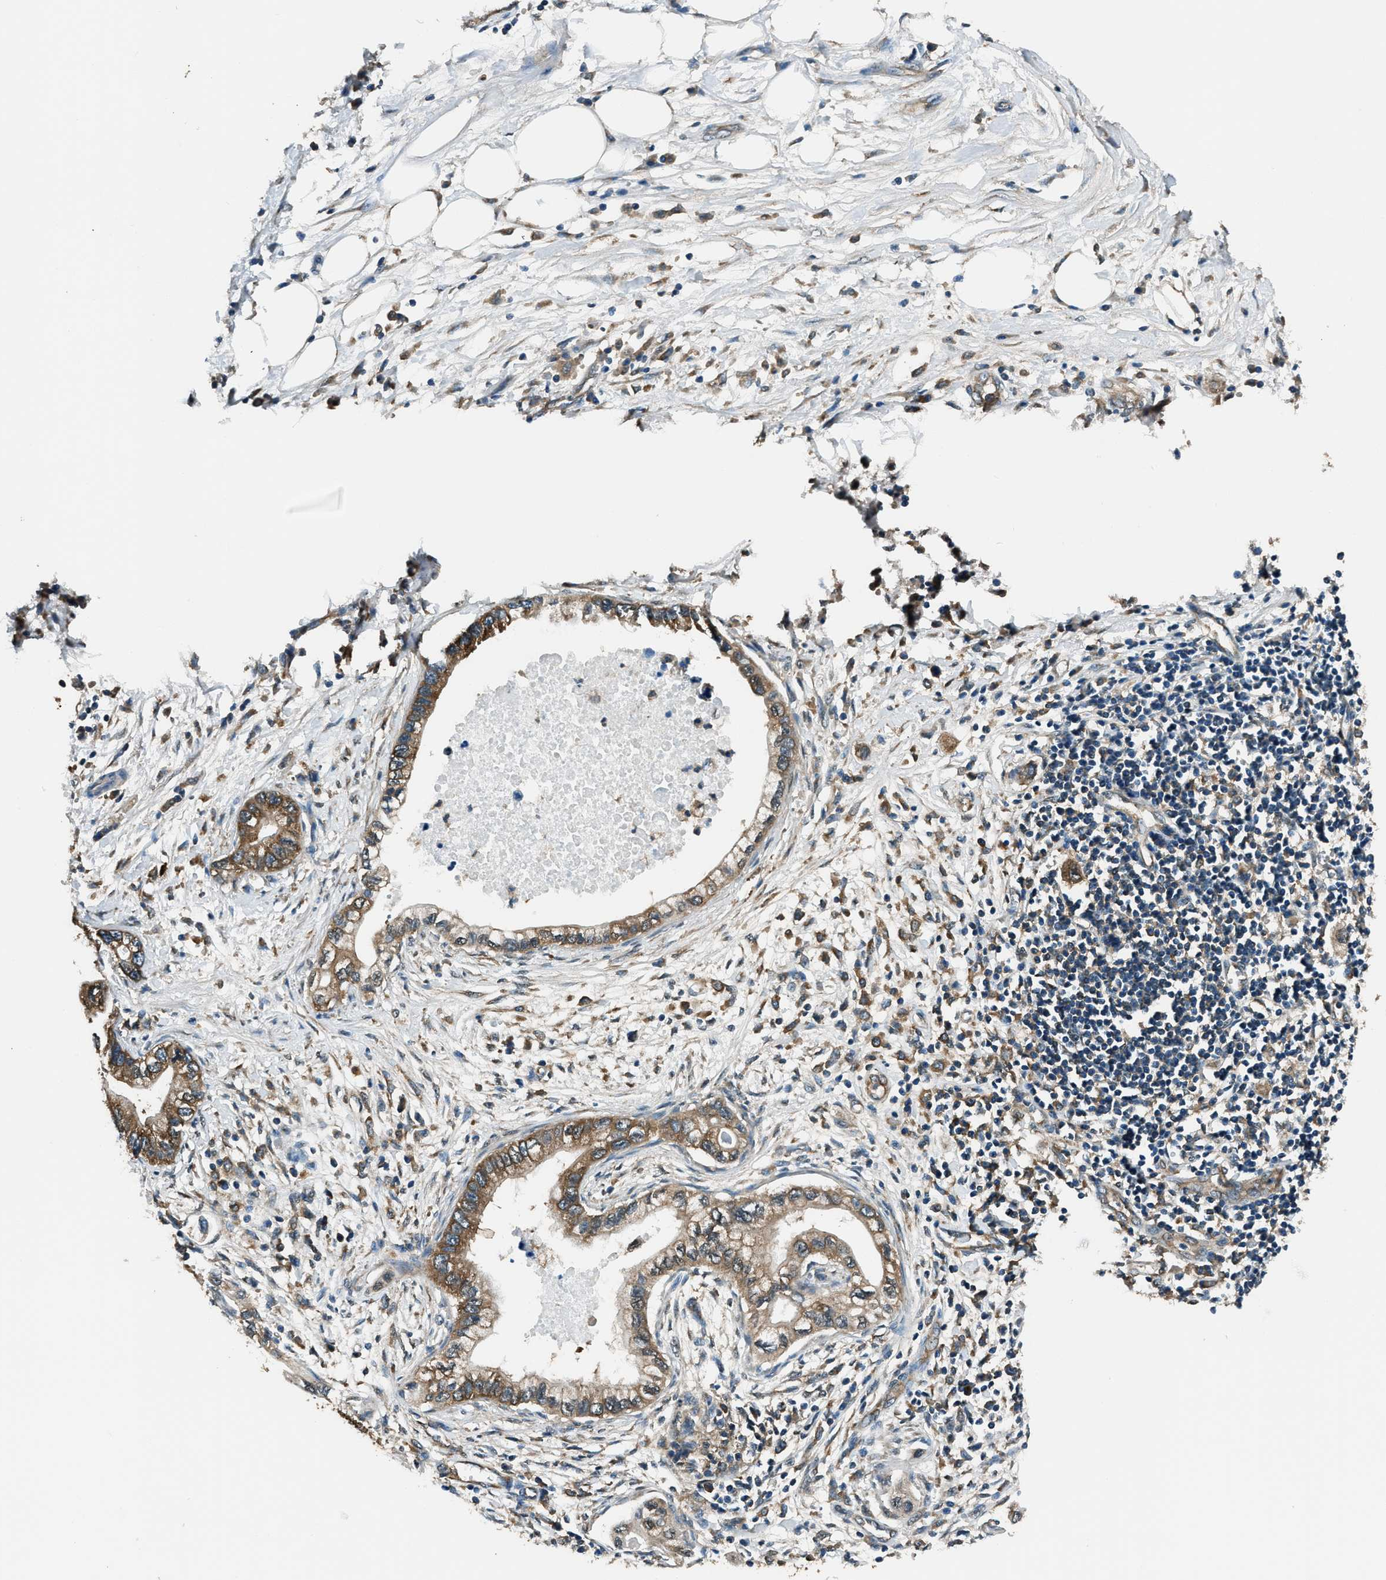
{"staining": {"intensity": "moderate", "quantity": ">75%", "location": "cytoplasmic/membranous"}, "tissue": "pancreatic cancer", "cell_type": "Tumor cells", "image_type": "cancer", "snomed": [{"axis": "morphology", "description": "Adenocarcinoma, NOS"}, {"axis": "topography", "description": "Pancreas"}], "caption": "This image demonstrates IHC staining of pancreatic cancer (adenocarcinoma), with medium moderate cytoplasmic/membranous expression in approximately >75% of tumor cells.", "gene": "ARFGAP2", "patient": {"sex": "male", "age": 56}}